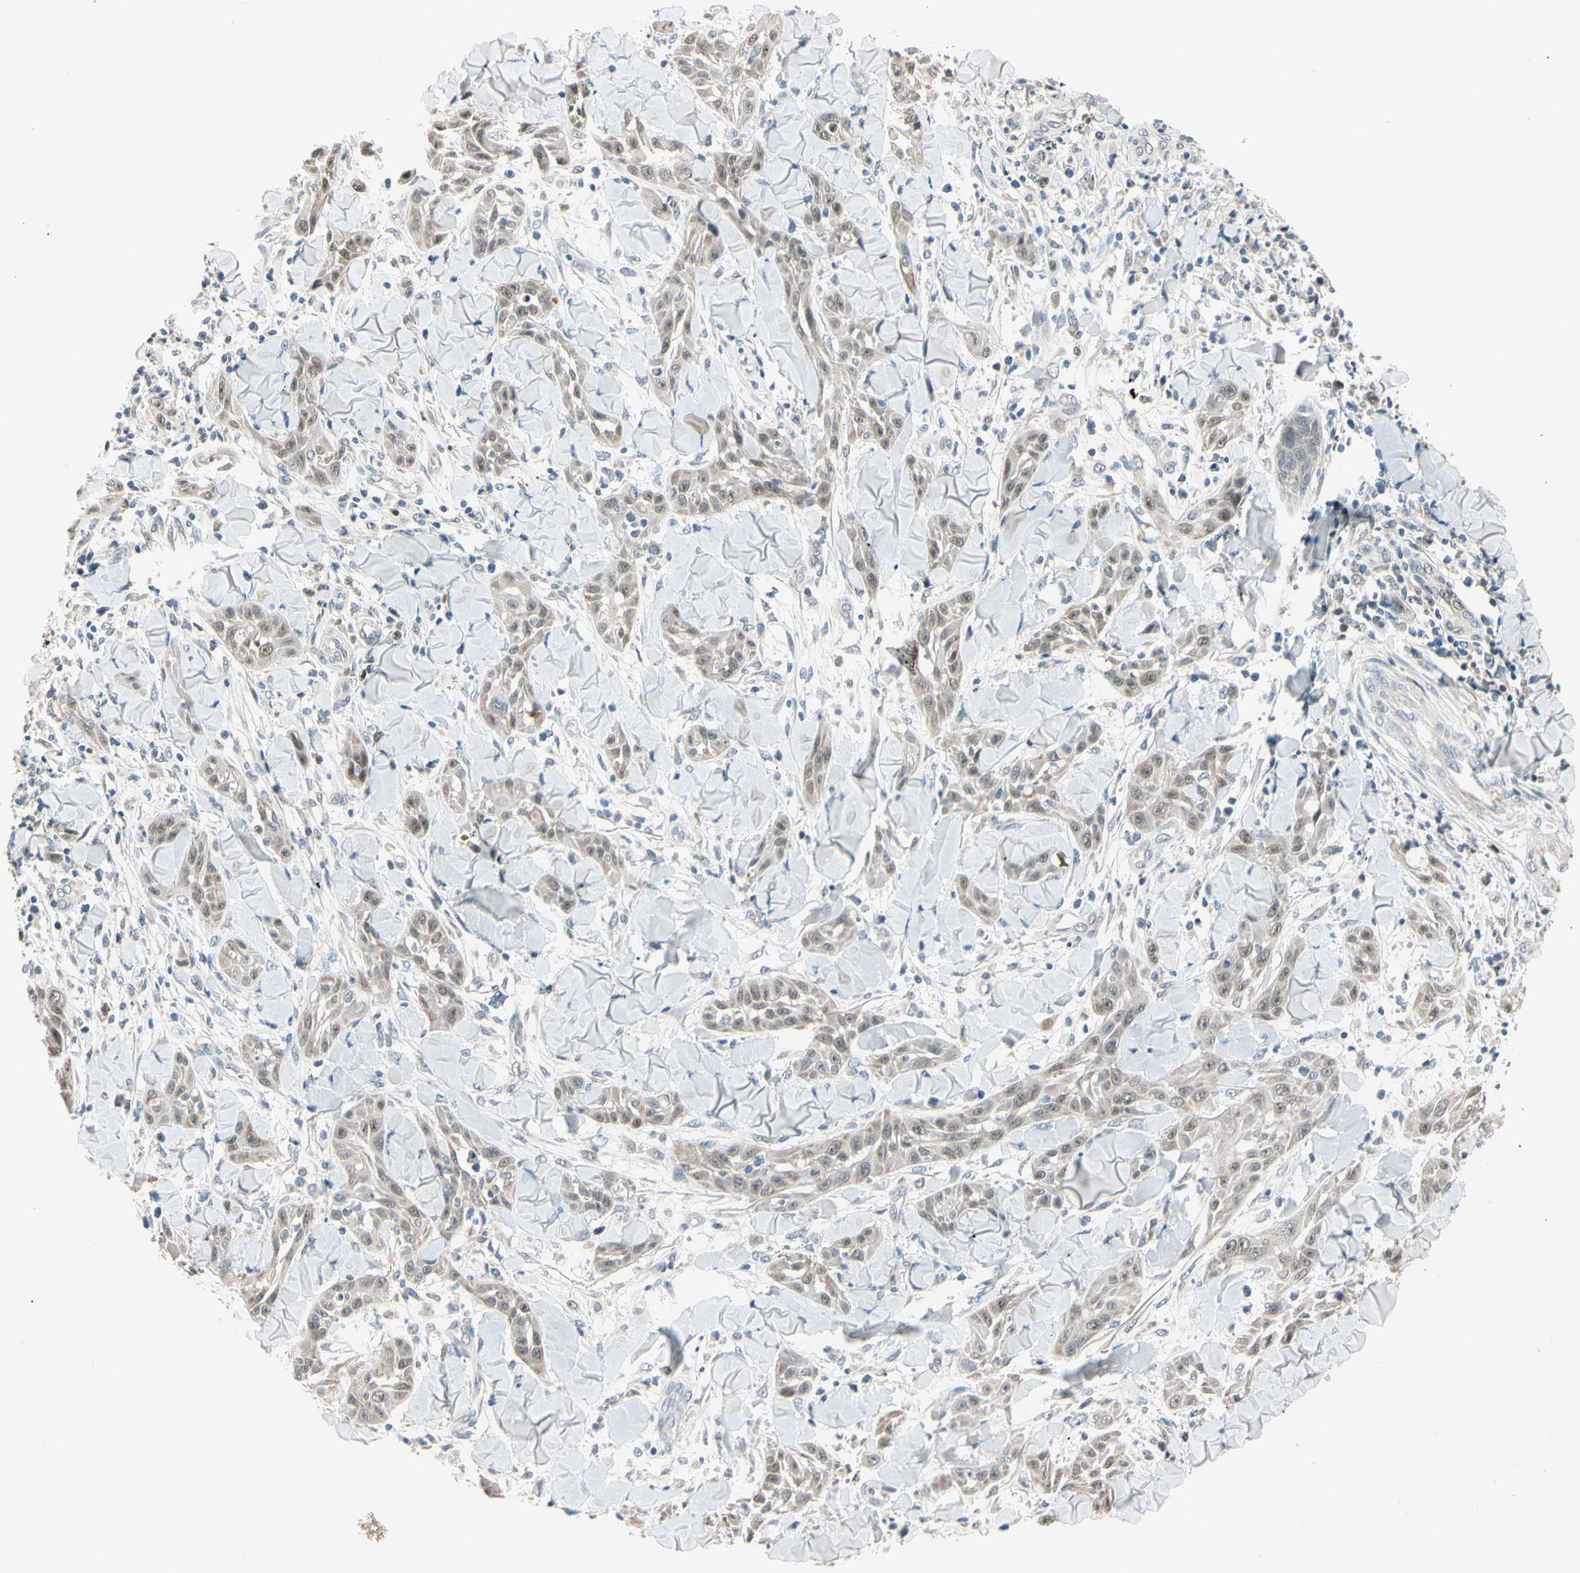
{"staining": {"intensity": "weak", "quantity": ">75%", "location": "cytoplasmic/membranous"}, "tissue": "skin cancer", "cell_type": "Tumor cells", "image_type": "cancer", "snomed": [{"axis": "morphology", "description": "Squamous cell carcinoma, NOS"}, {"axis": "topography", "description": "Skin"}], "caption": "The image displays a brown stain indicating the presence of a protein in the cytoplasmic/membranous of tumor cells in skin cancer (squamous cell carcinoma).", "gene": "RIOX2", "patient": {"sex": "male", "age": 24}}